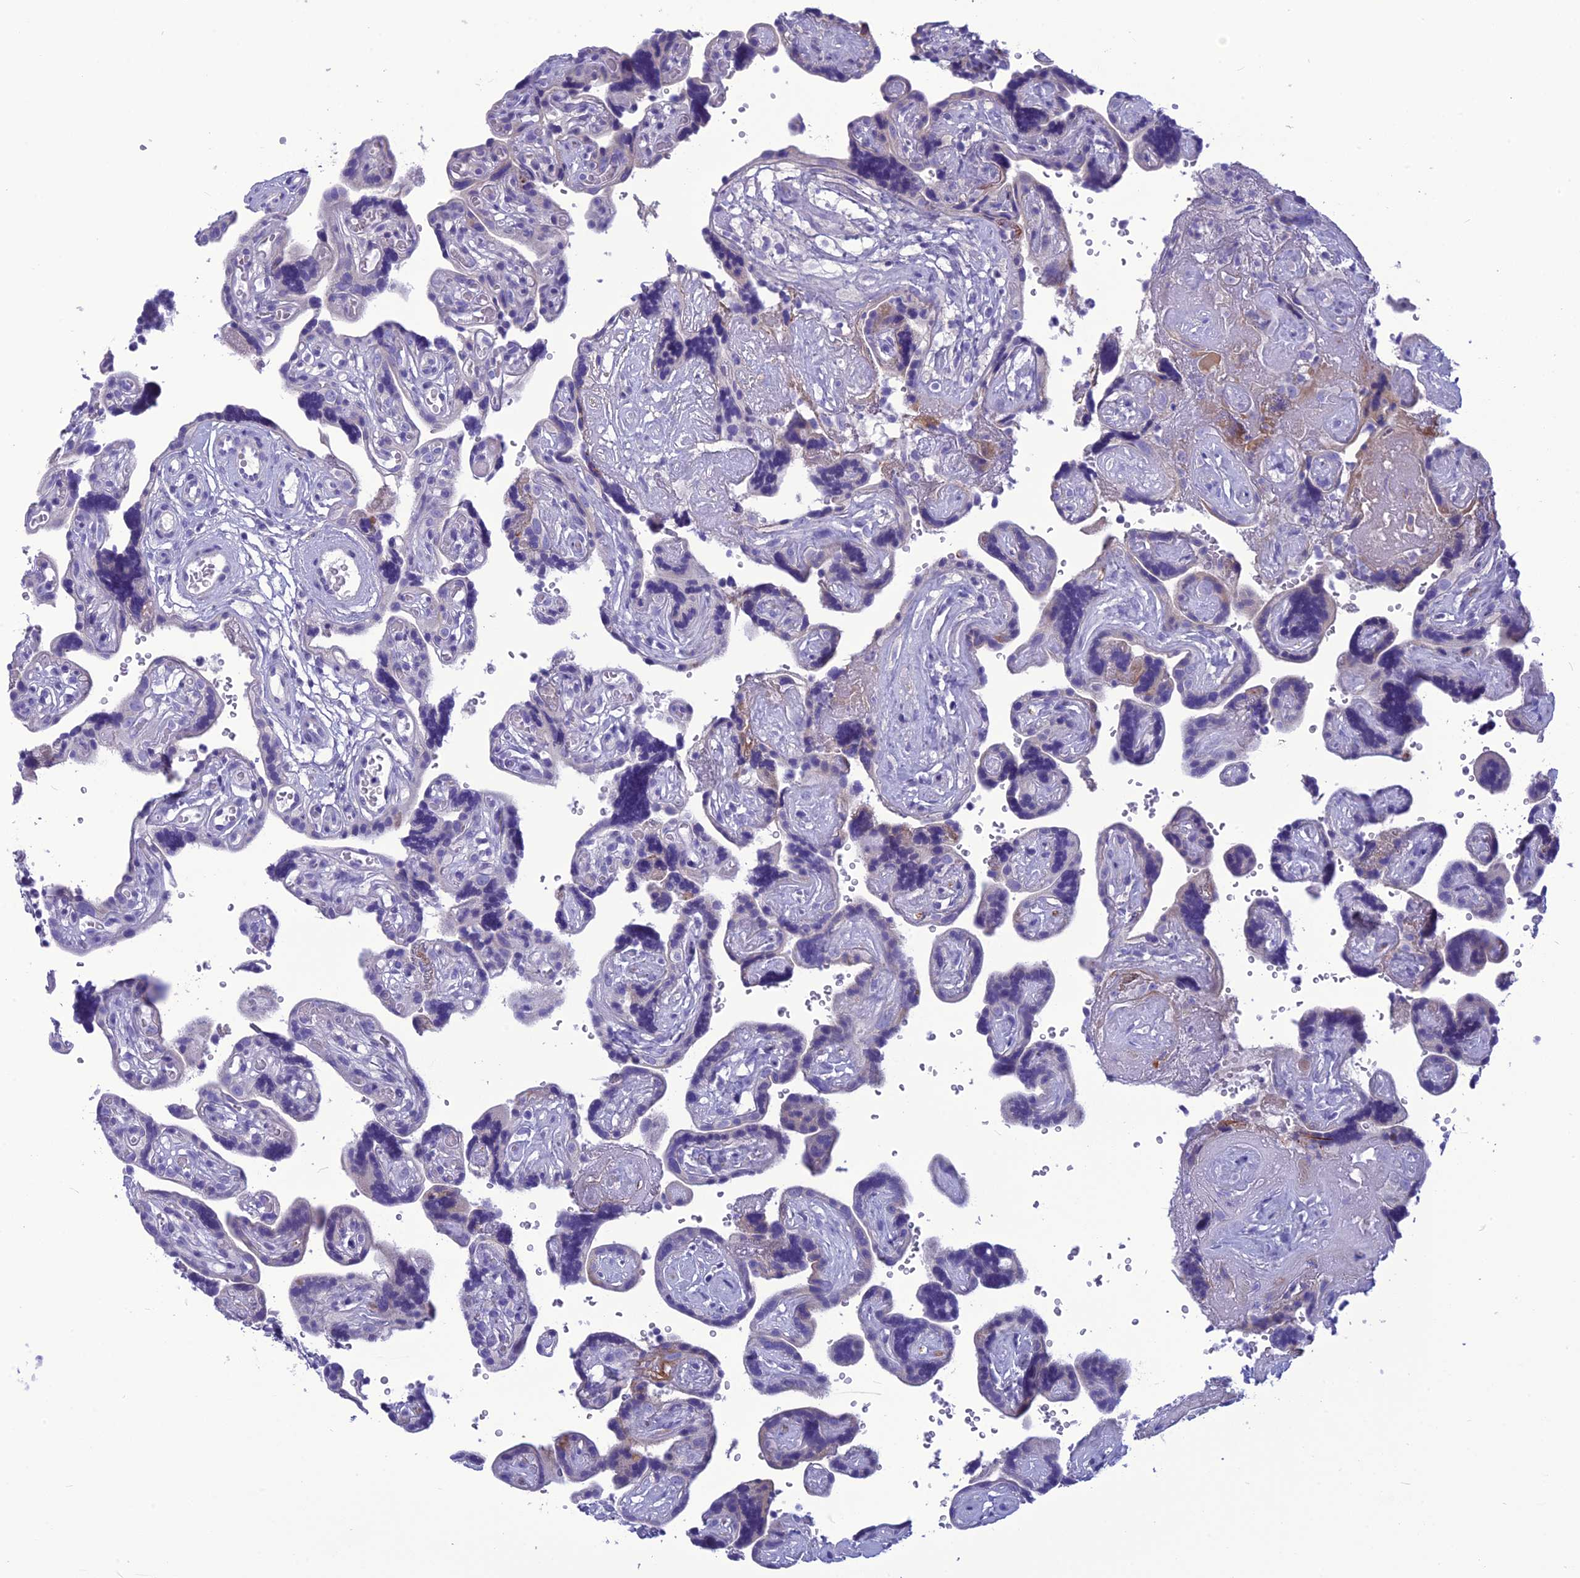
{"staining": {"intensity": "negative", "quantity": "none", "location": "none"}, "tissue": "placenta", "cell_type": "Decidual cells", "image_type": "normal", "snomed": [{"axis": "morphology", "description": "Normal tissue, NOS"}, {"axis": "topography", "description": "Placenta"}], "caption": "The photomicrograph reveals no staining of decidual cells in unremarkable placenta.", "gene": "BBS2", "patient": {"sex": "female", "age": 30}}